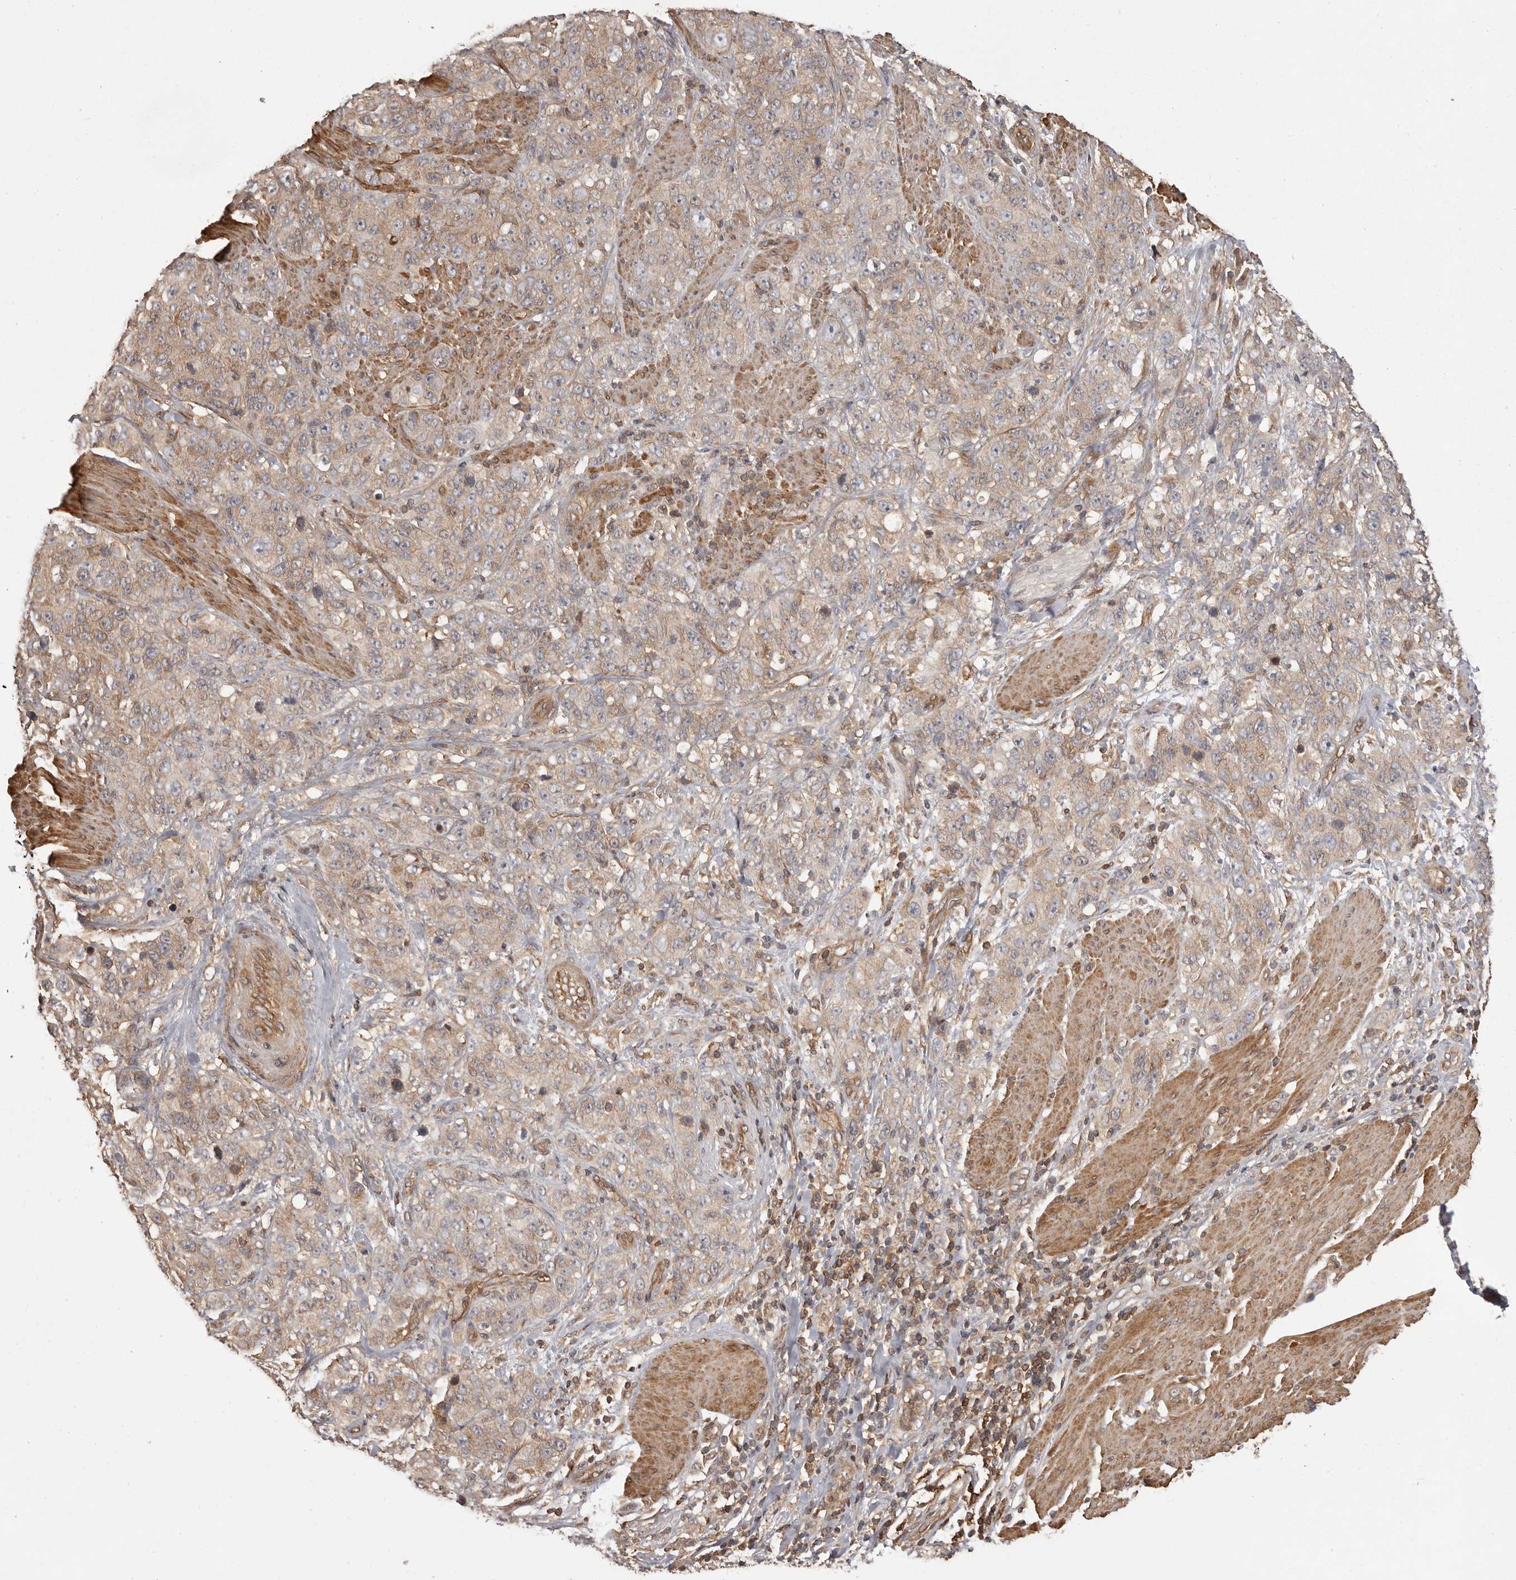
{"staining": {"intensity": "weak", "quantity": ">75%", "location": "cytoplasmic/membranous"}, "tissue": "stomach cancer", "cell_type": "Tumor cells", "image_type": "cancer", "snomed": [{"axis": "morphology", "description": "Adenocarcinoma, NOS"}, {"axis": "topography", "description": "Stomach"}], "caption": "DAB immunohistochemical staining of stomach cancer (adenocarcinoma) demonstrates weak cytoplasmic/membranous protein positivity in approximately >75% of tumor cells.", "gene": "NFKBIA", "patient": {"sex": "male", "age": 48}}